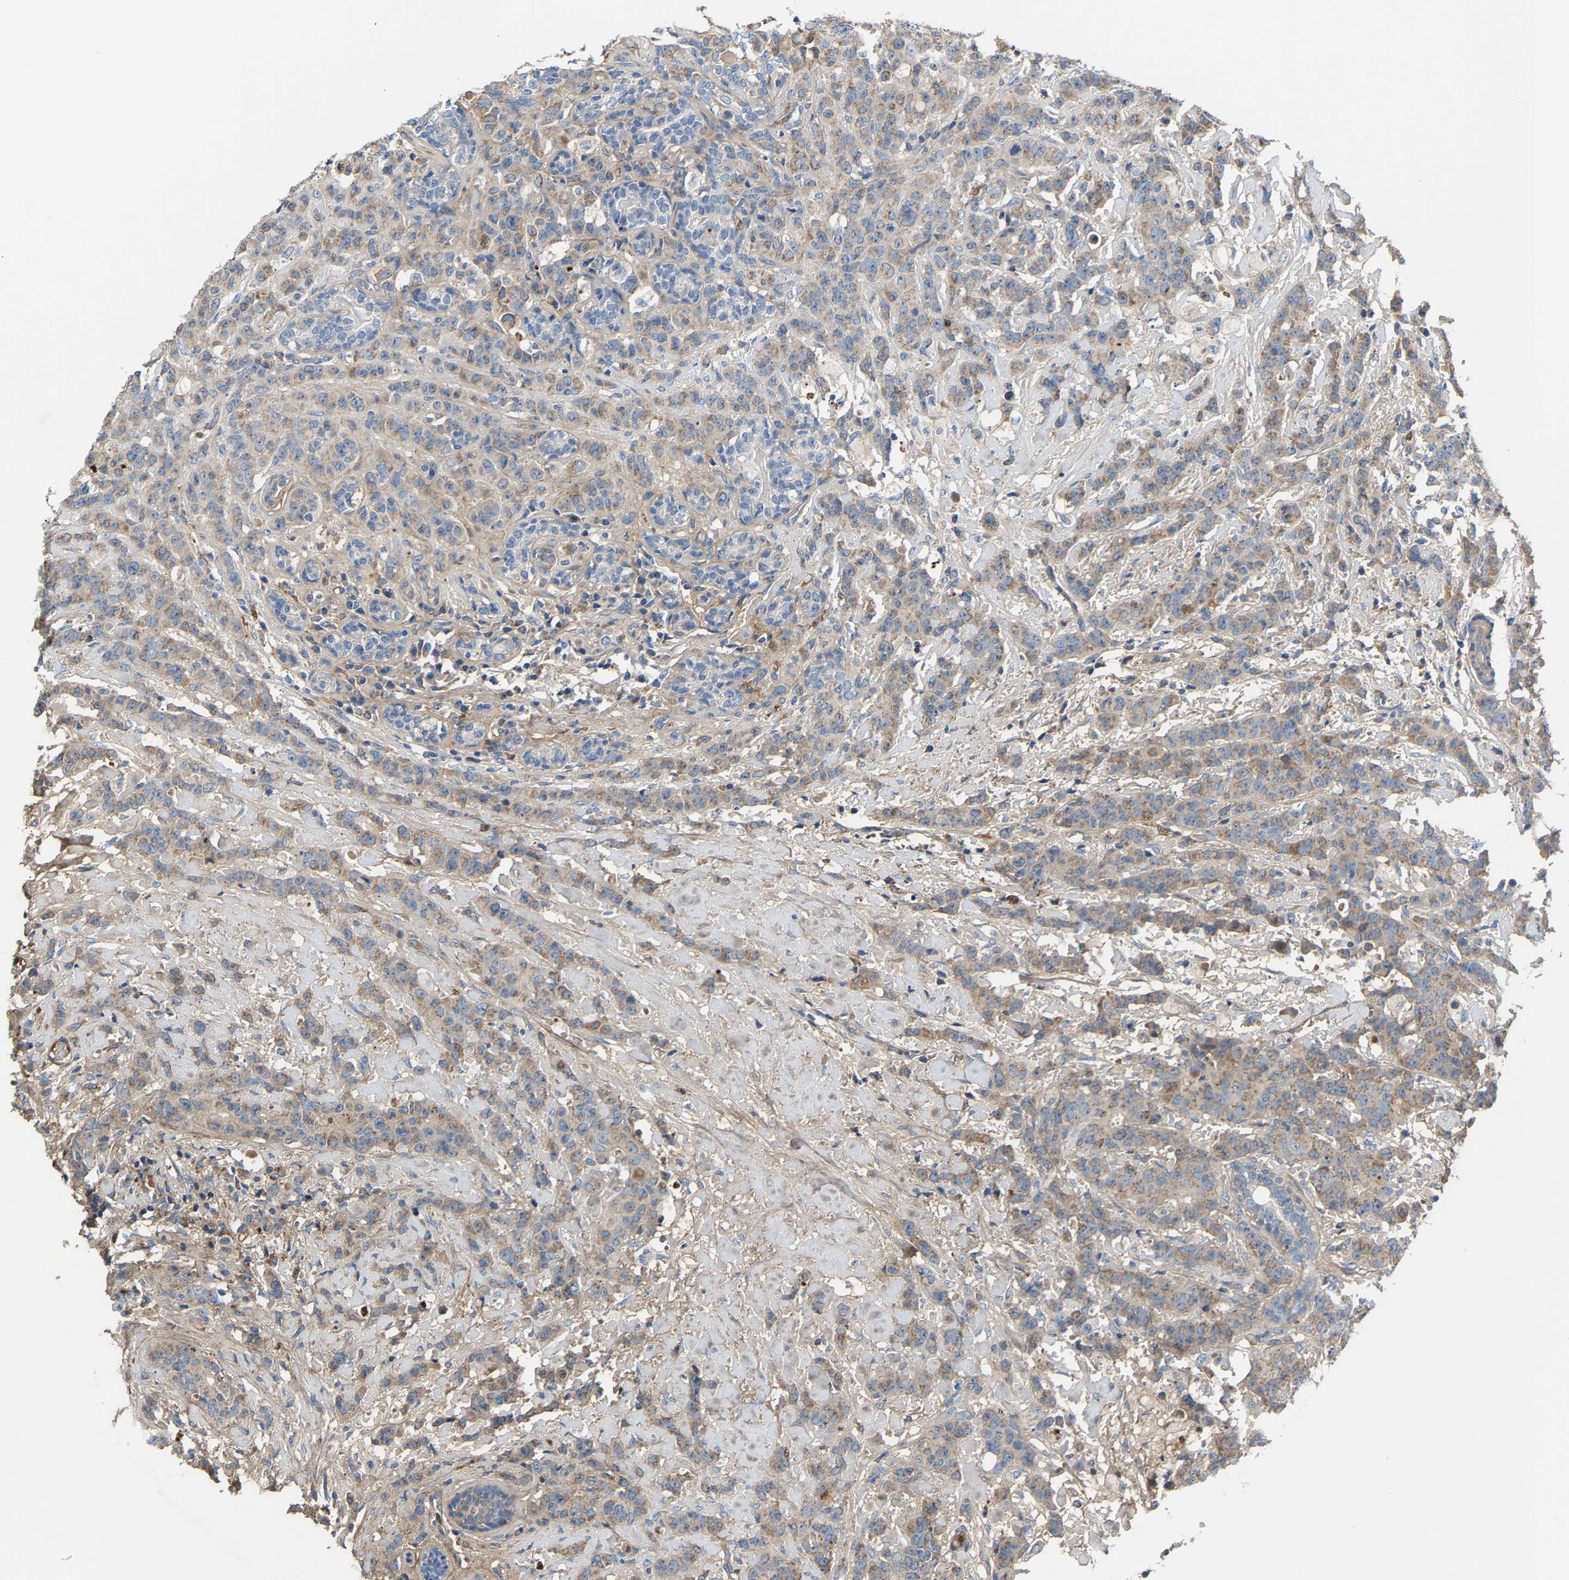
{"staining": {"intensity": "moderate", "quantity": "<25%", "location": "cytoplasmic/membranous"}, "tissue": "breast cancer", "cell_type": "Tumor cells", "image_type": "cancer", "snomed": [{"axis": "morphology", "description": "Normal tissue, NOS"}, {"axis": "morphology", "description": "Duct carcinoma"}, {"axis": "topography", "description": "Breast"}], "caption": "Intraductal carcinoma (breast) stained with a protein marker shows moderate staining in tumor cells.", "gene": "CCDC171", "patient": {"sex": "female", "age": 40}}